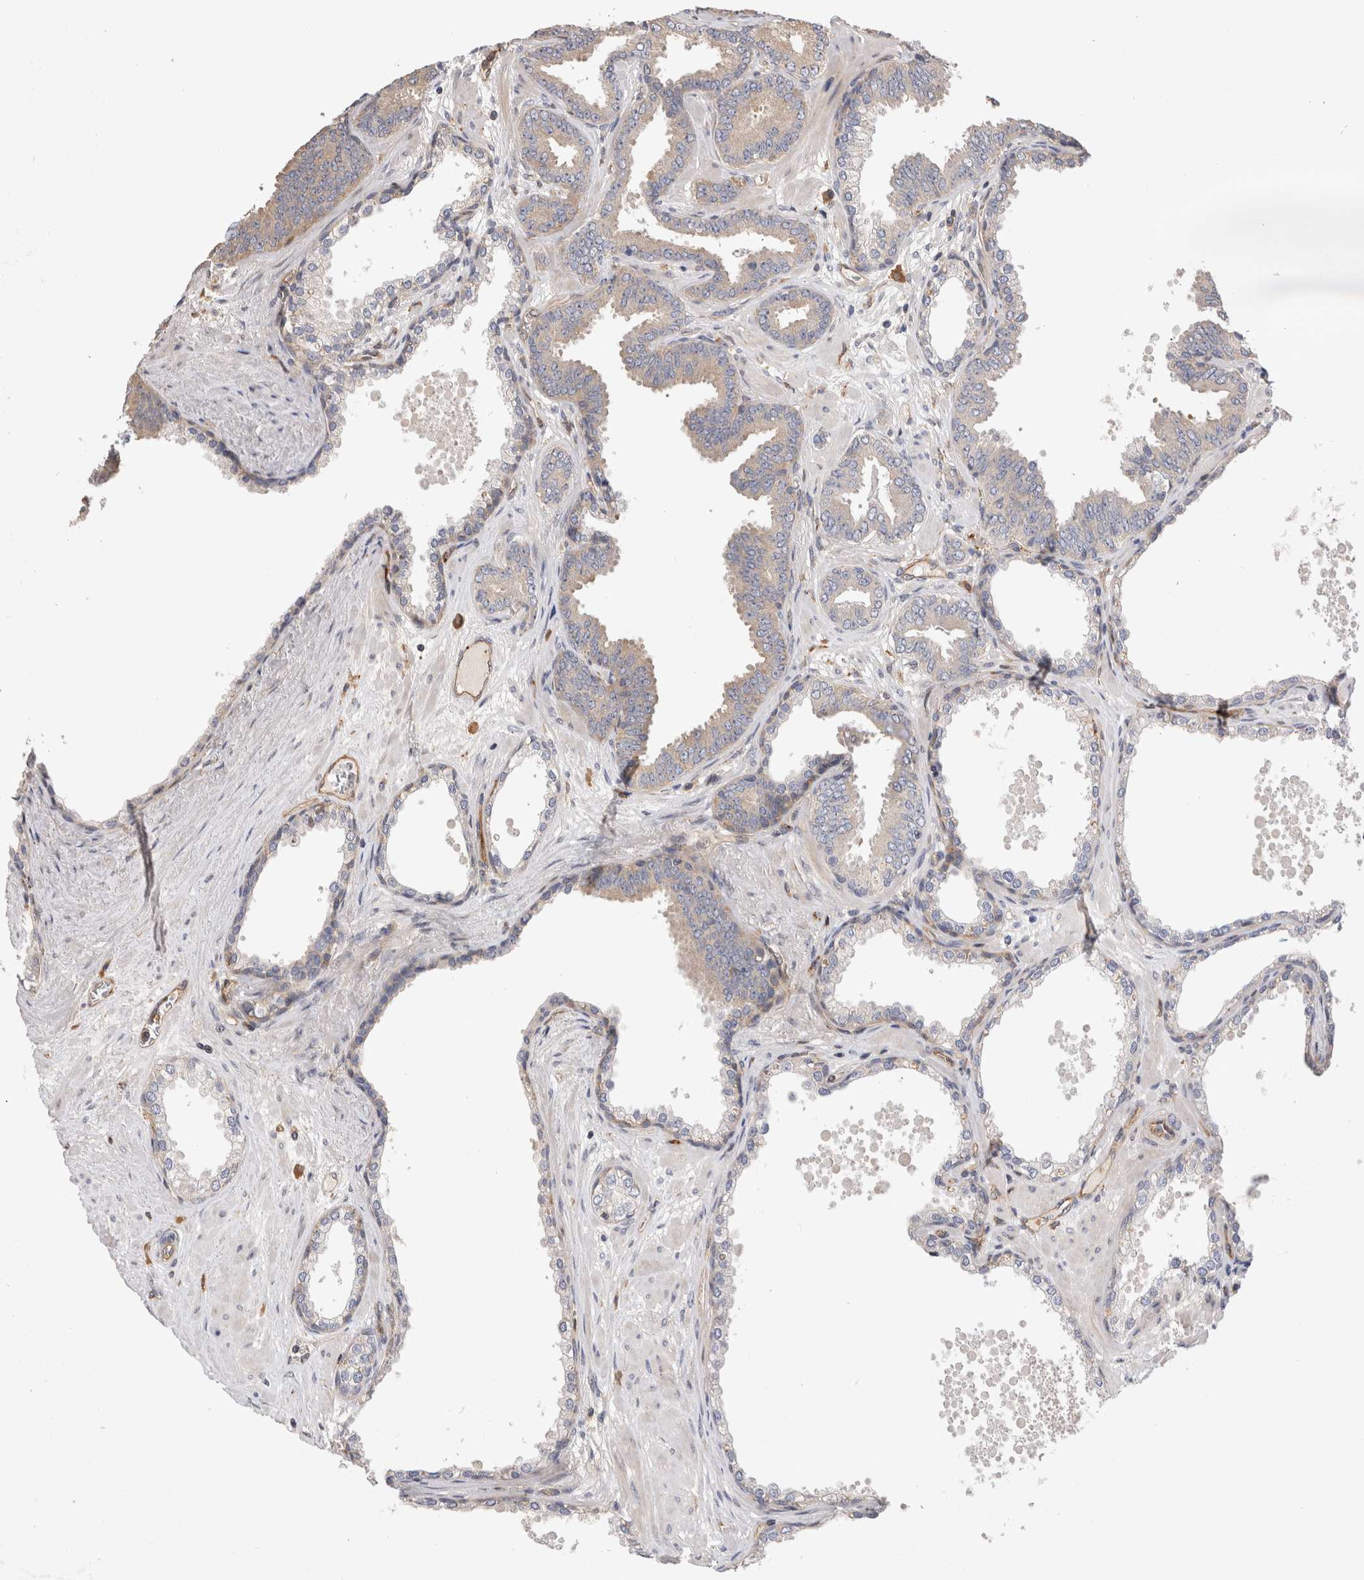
{"staining": {"intensity": "negative", "quantity": "none", "location": "none"}, "tissue": "prostate cancer", "cell_type": "Tumor cells", "image_type": "cancer", "snomed": [{"axis": "morphology", "description": "Adenocarcinoma, Low grade"}, {"axis": "topography", "description": "Prostate"}], "caption": "A micrograph of prostate cancer stained for a protein shows no brown staining in tumor cells.", "gene": "BNIP2", "patient": {"sex": "male", "age": 62}}